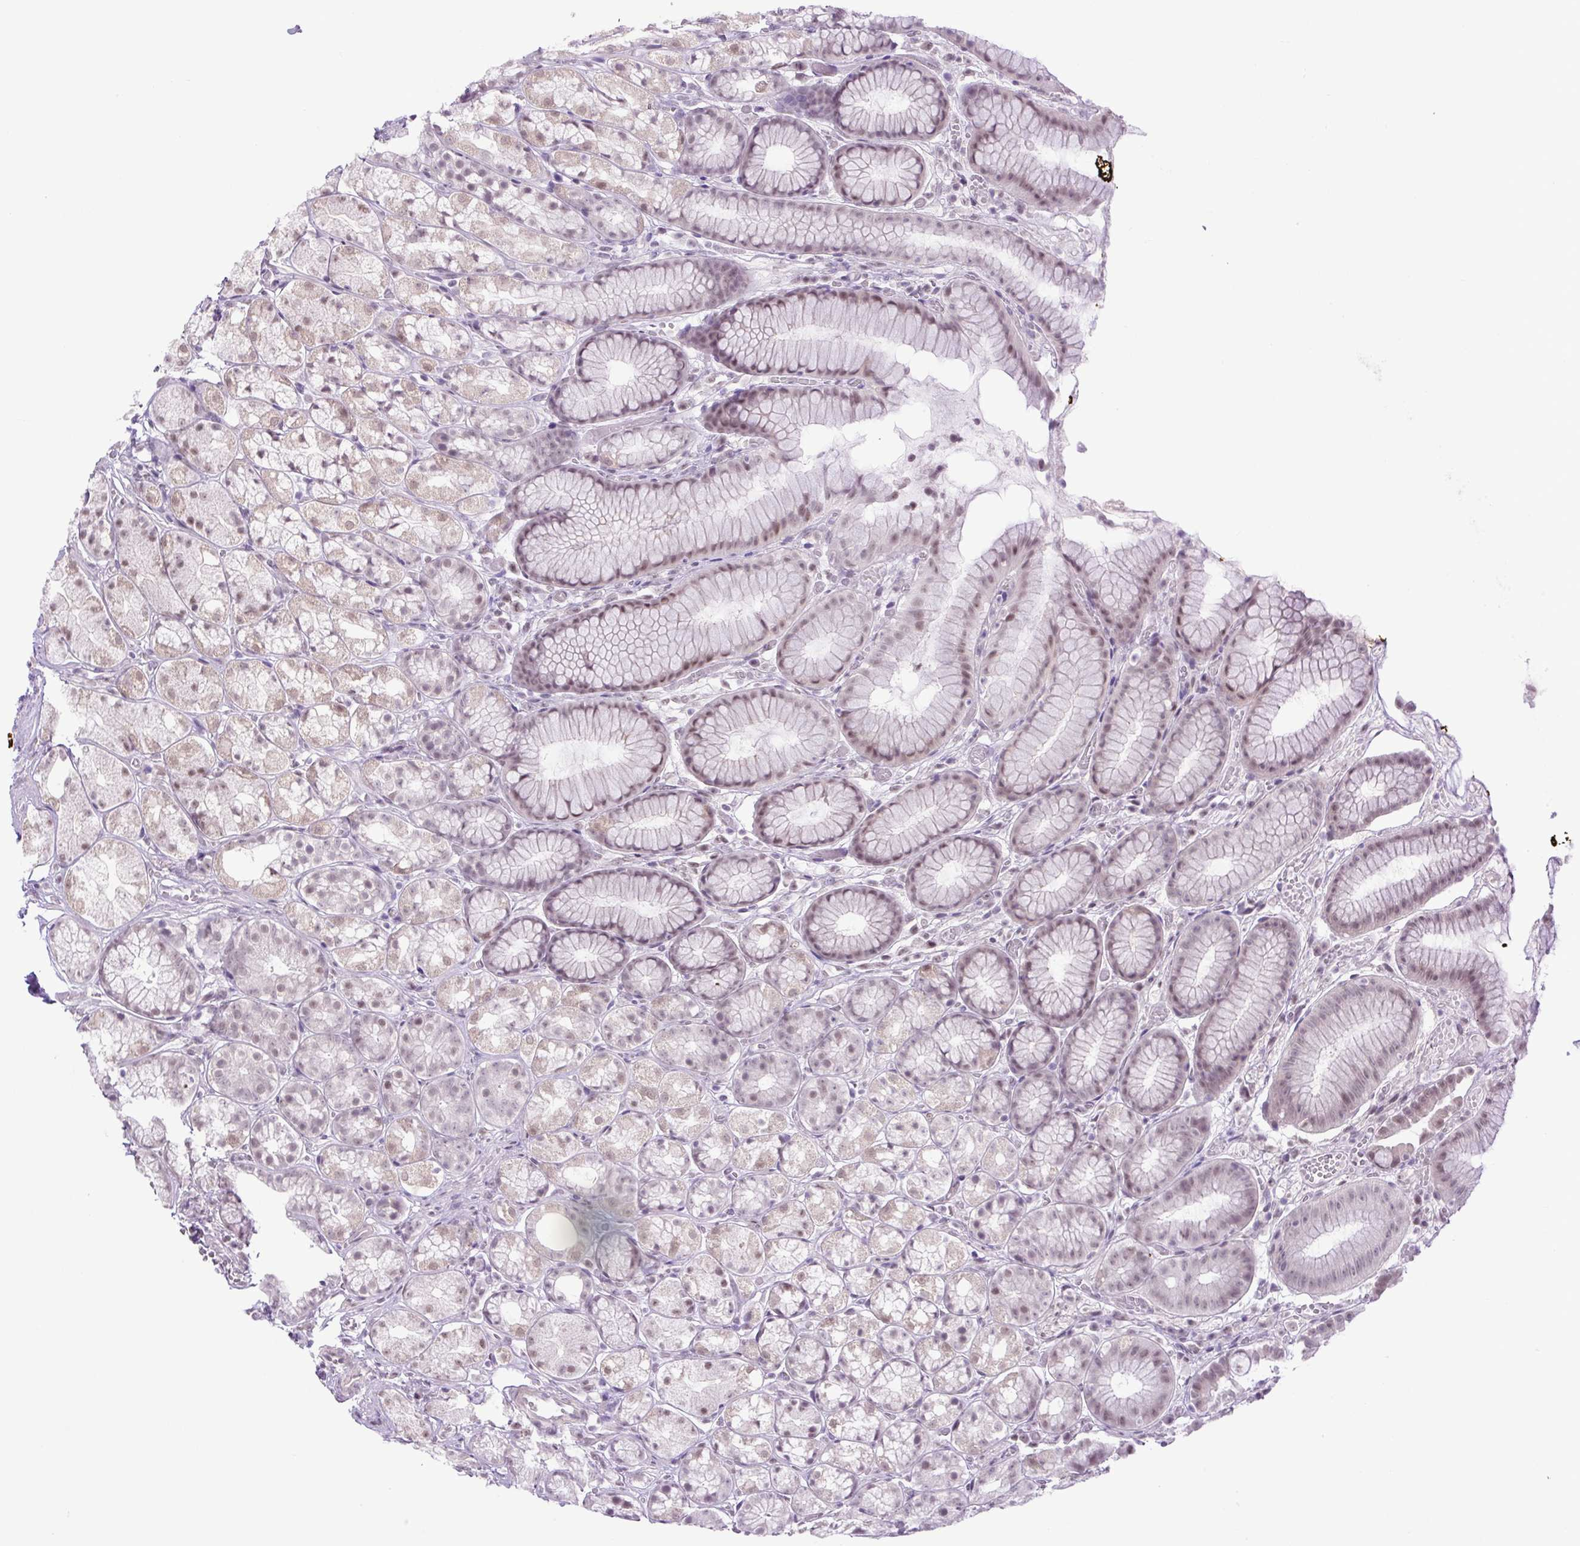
{"staining": {"intensity": "weak", "quantity": "25%-75%", "location": "nuclear"}, "tissue": "stomach", "cell_type": "Glandular cells", "image_type": "normal", "snomed": [{"axis": "morphology", "description": "Normal tissue, NOS"}, {"axis": "topography", "description": "Smooth muscle"}, {"axis": "topography", "description": "Stomach"}], "caption": "Normal stomach shows weak nuclear staining in about 25%-75% of glandular cells.", "gene": "KPNA1", "patient": {"sex": "male", "age": 70}}